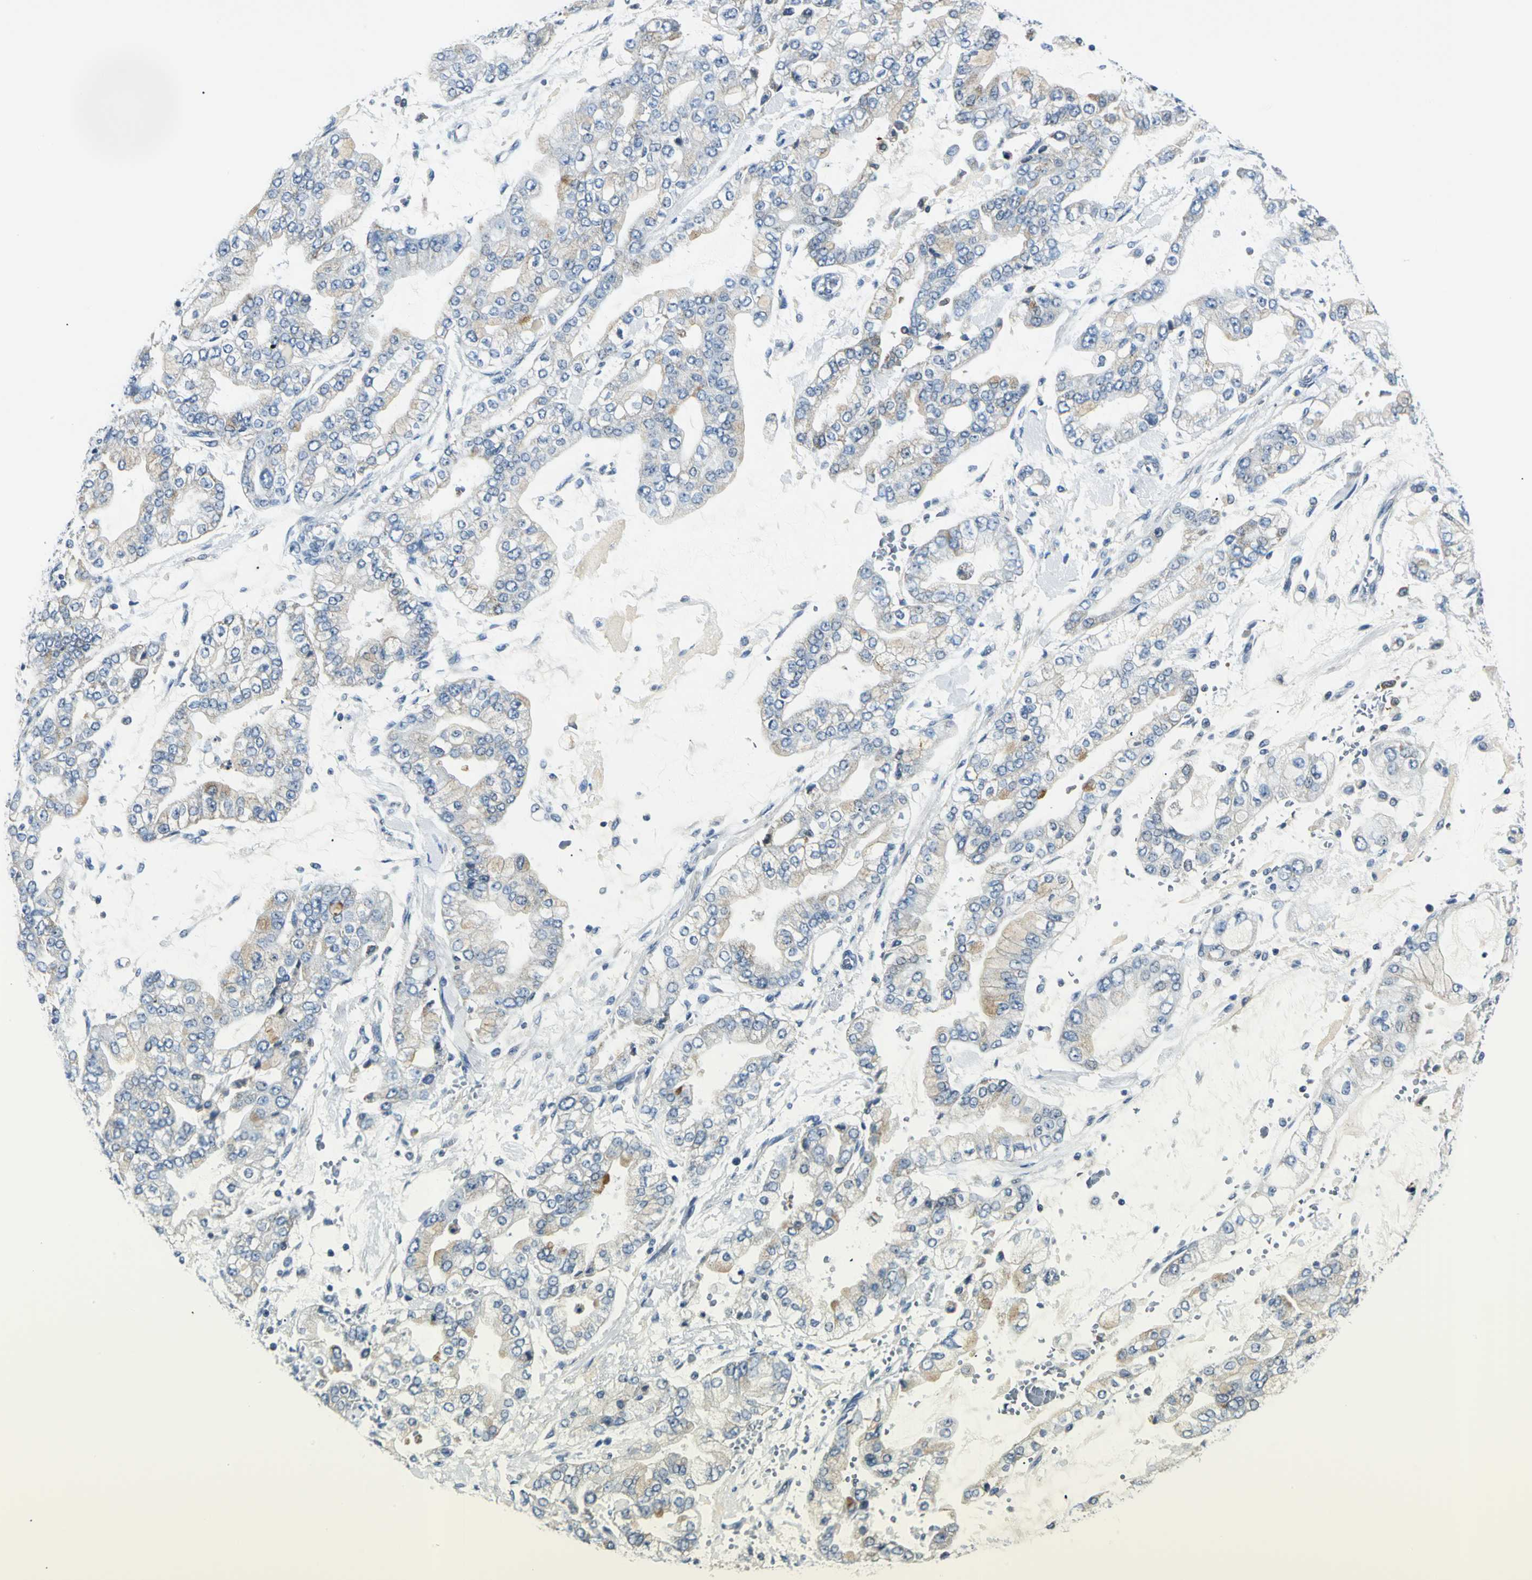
{"staining": {"intensity": "weak", "quantity": "25%-75%", "location": "cytoplasmic/membranous"}, "tissue": "stomach cancer", "cell_type": "Tumor cells", "image_type": "cancer", "snomed": [{"axis": "morphology", "description": "Normal tissue, NOS"}, {"axis": "morphology", "description": "Adenocarcinoma, NOS"}, {"axis": "topography", "description": "Stomach, upper"}, {"axis": "topography", "description": "Stomach"}], "caption": "Stomach cancer (adenocarcinoma) tissue exhibits weak cytoplasmic/membranous expression in about 25%-75% of tumor cells Ihc stains the protein of interest in brown and the nuclei are stained blue.", "gene": "USP40", "patient": {"sex": "male", "age": 76}}